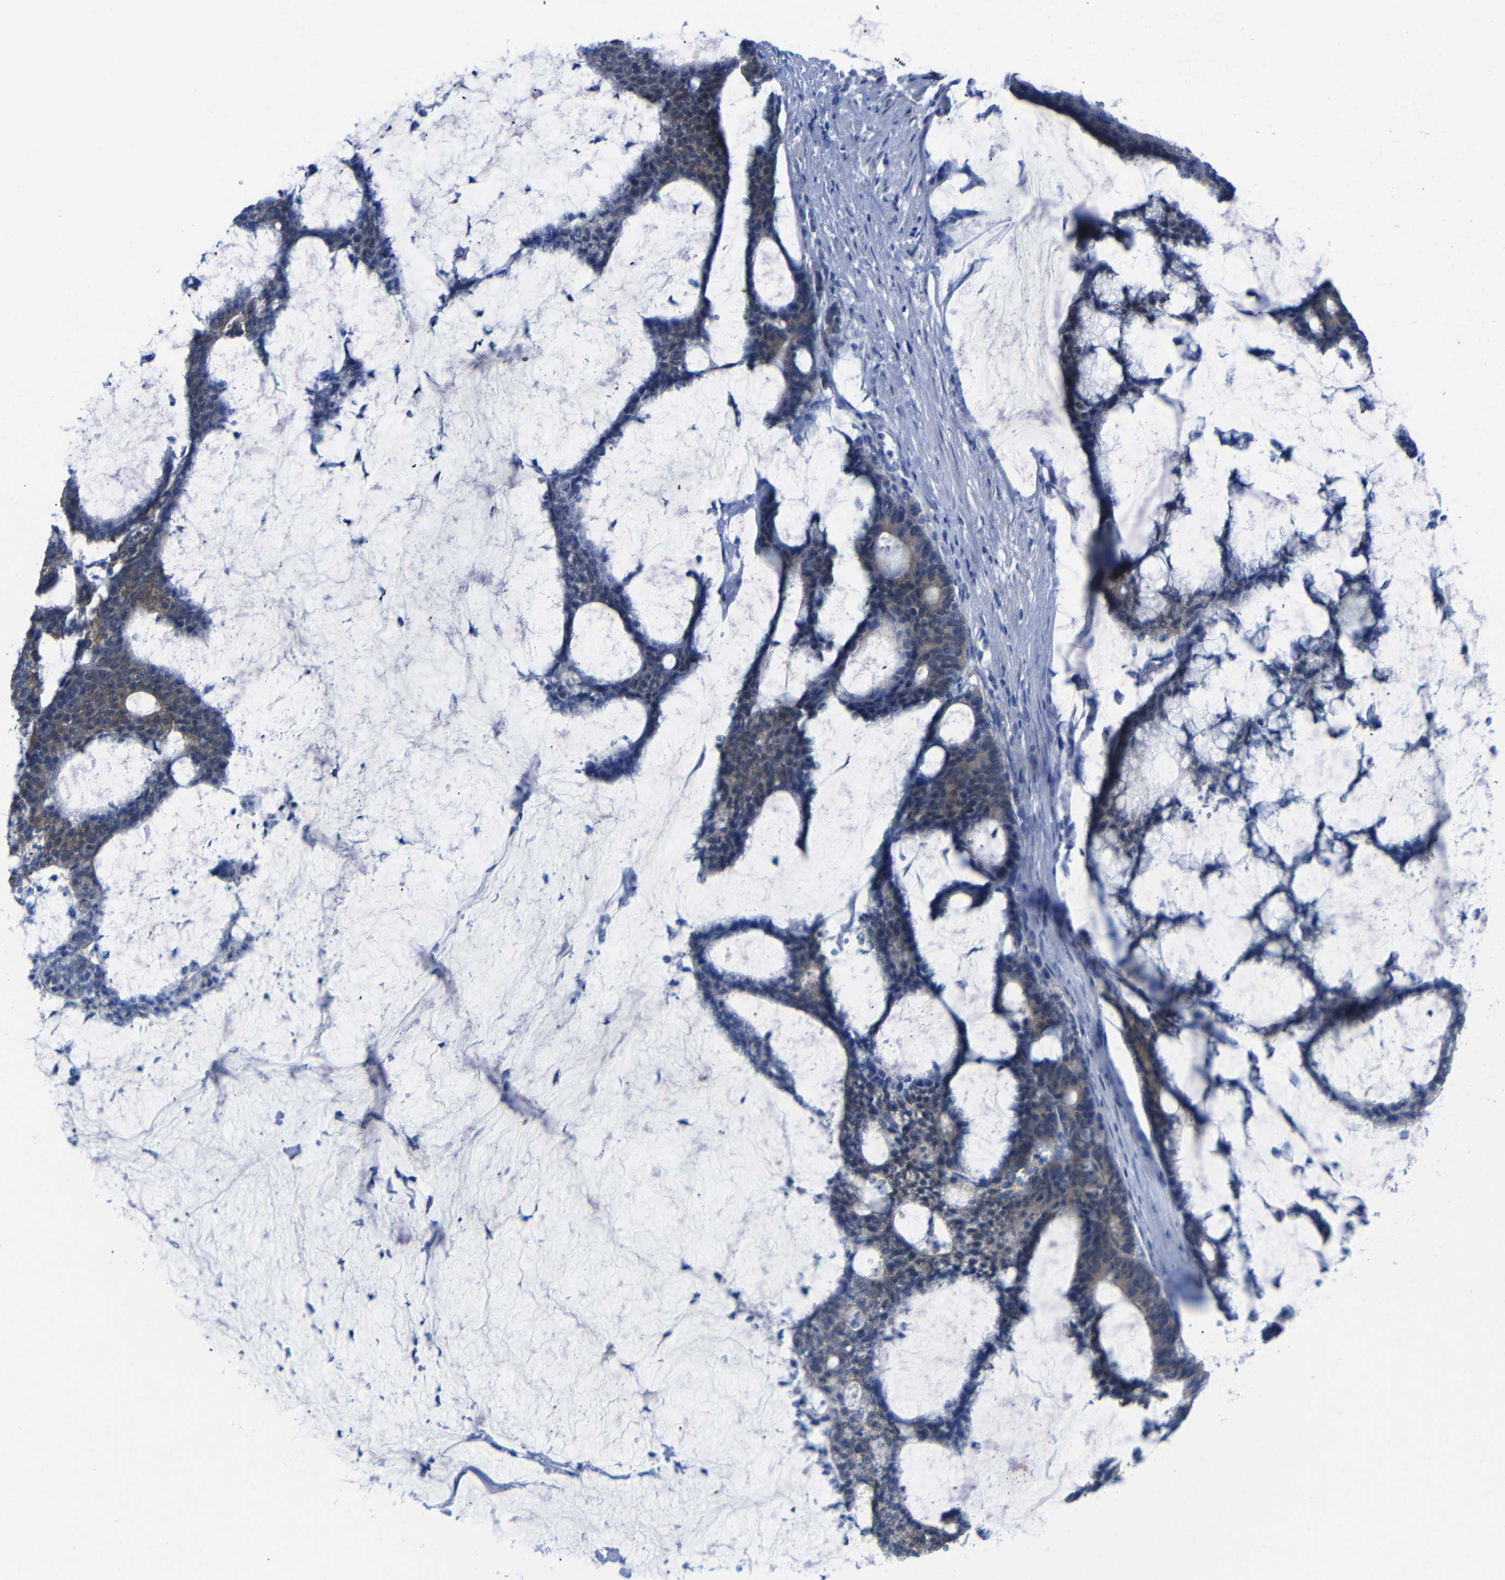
{"staining": {"intensity": "weak", "quantity": ">75%", "location": "cytoplasmic/membranous"}, "tissue": "colorectal cancer", "cell_type": "Tumor cells", "image_type": "cancer", "snomed": [{"axis": "morphology", "description": "Adenocarcinoma, NOS"}, {"axis": "topography", "description": "Colon"}], "caption": "Immunohistochemical staining of human colorectal cancer (adenocarcinoma) demonstrates weak cytoplasmic/membranous protein expression in approximately >75% of tumor cells. (IHC, brightfield microscopy, high magnification).", "gene": "PEBP1", "patient": {"sex": "female", "age": 84}}